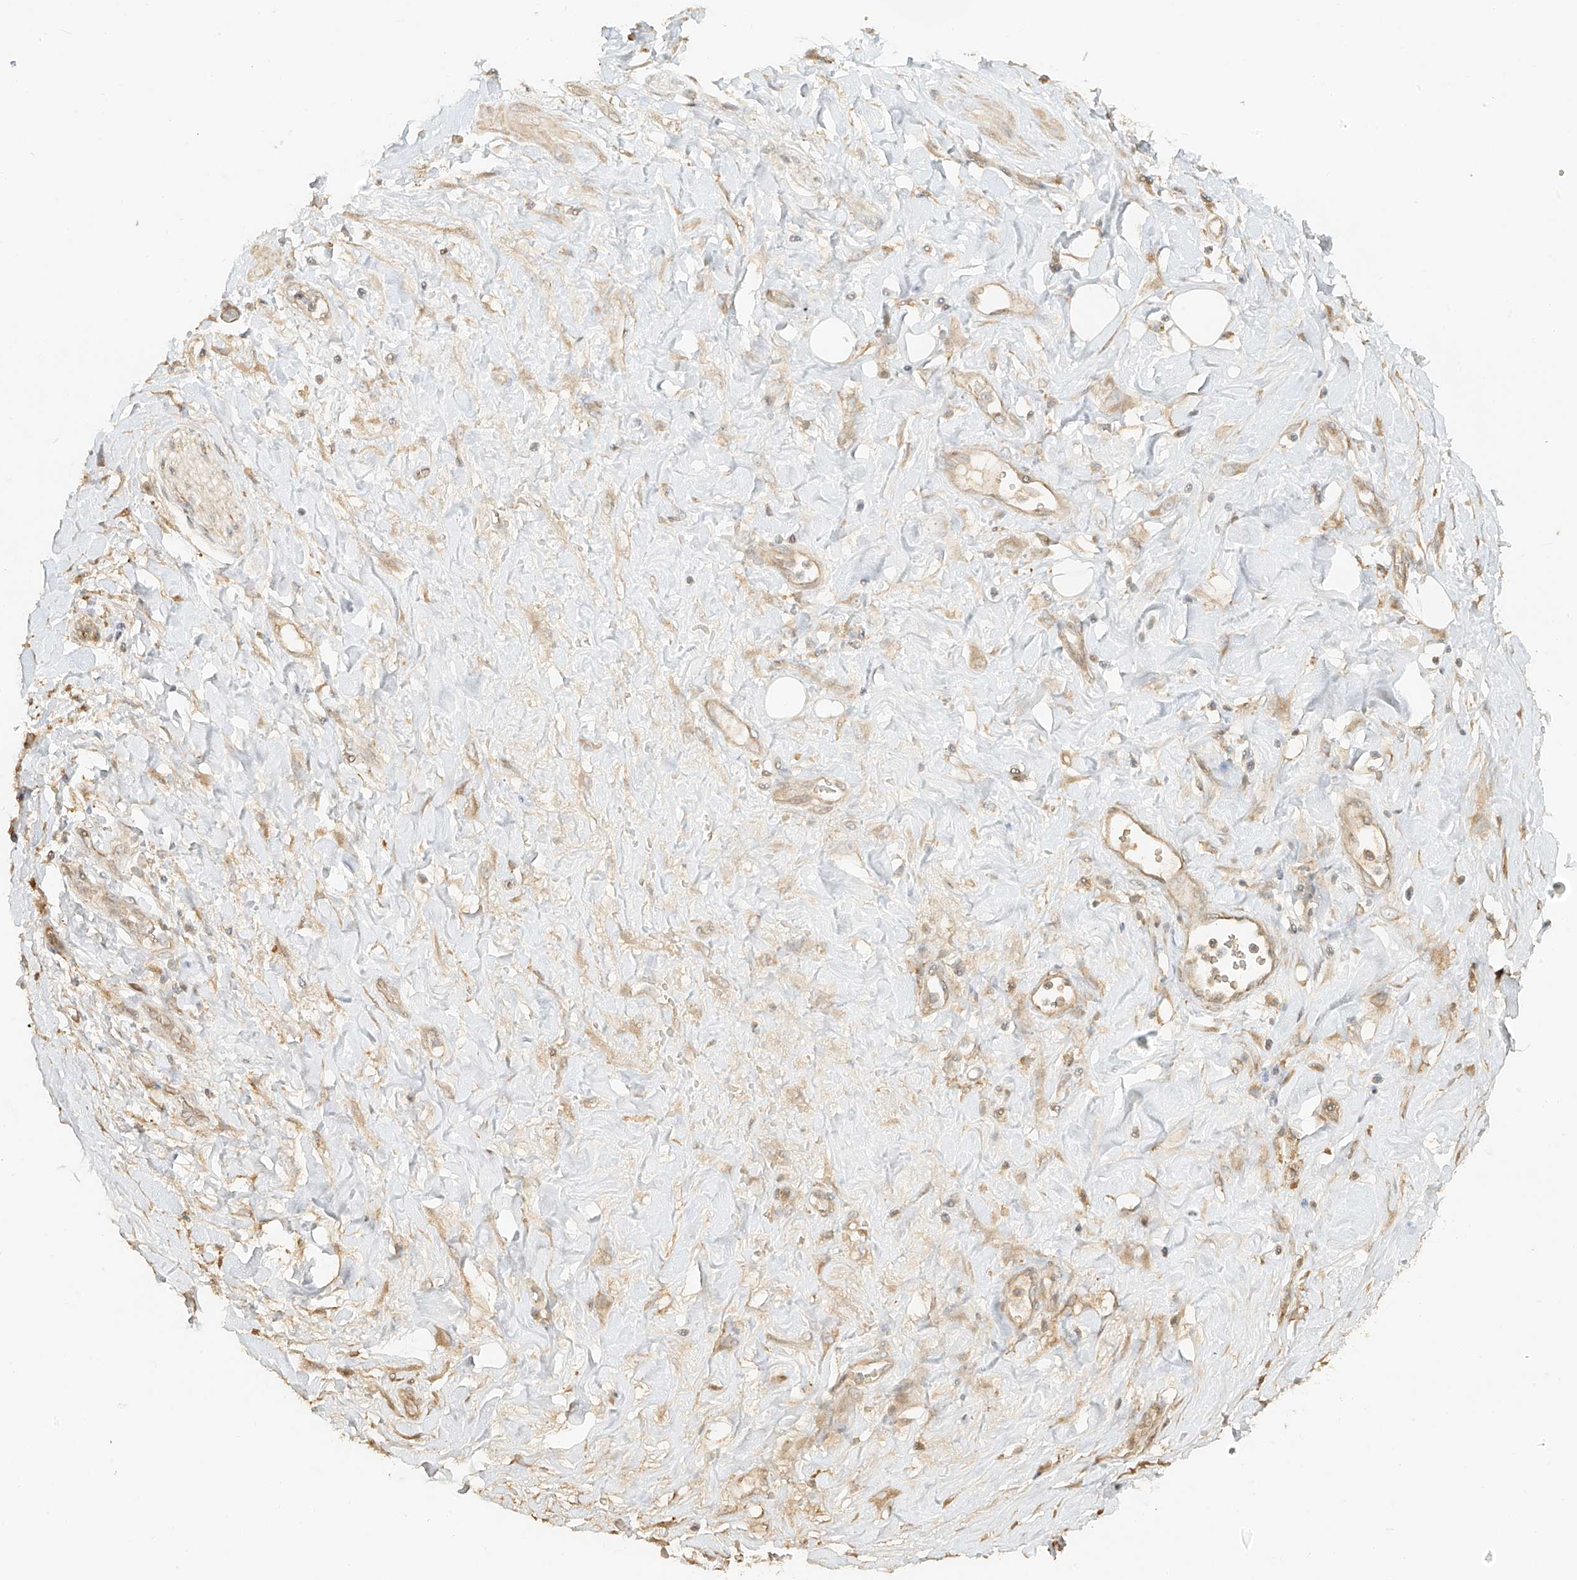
{"staining": {"intensity": "weak", "quantity": ">75%", "location": "cytoplasmic/membranous"}, "tissue": "soft tissue", "cell_type": "Fibroblasts", "image_type": "normal", "snomed": [{"axis": "morphology", "description": "Normal tissue, NOS"}, {"axis": "morphology", "description": "Adenocarcinoma, NOS"}, {"axis": "topography", "description": "Pancreas"}, {"axis": "topography", "description": "Peripheral nerve tissue"}], "caption": "This histopathology image reveals normal soft tissue stained with immunohistochemistry to label a protein in brown. The cytoplasmic/membranous of fibroblasts show weak positivity for the protein. Nuclei are counter-stained blue.", "gene": "UPK1B", "patient": {"sex": "male", "age": 59}}